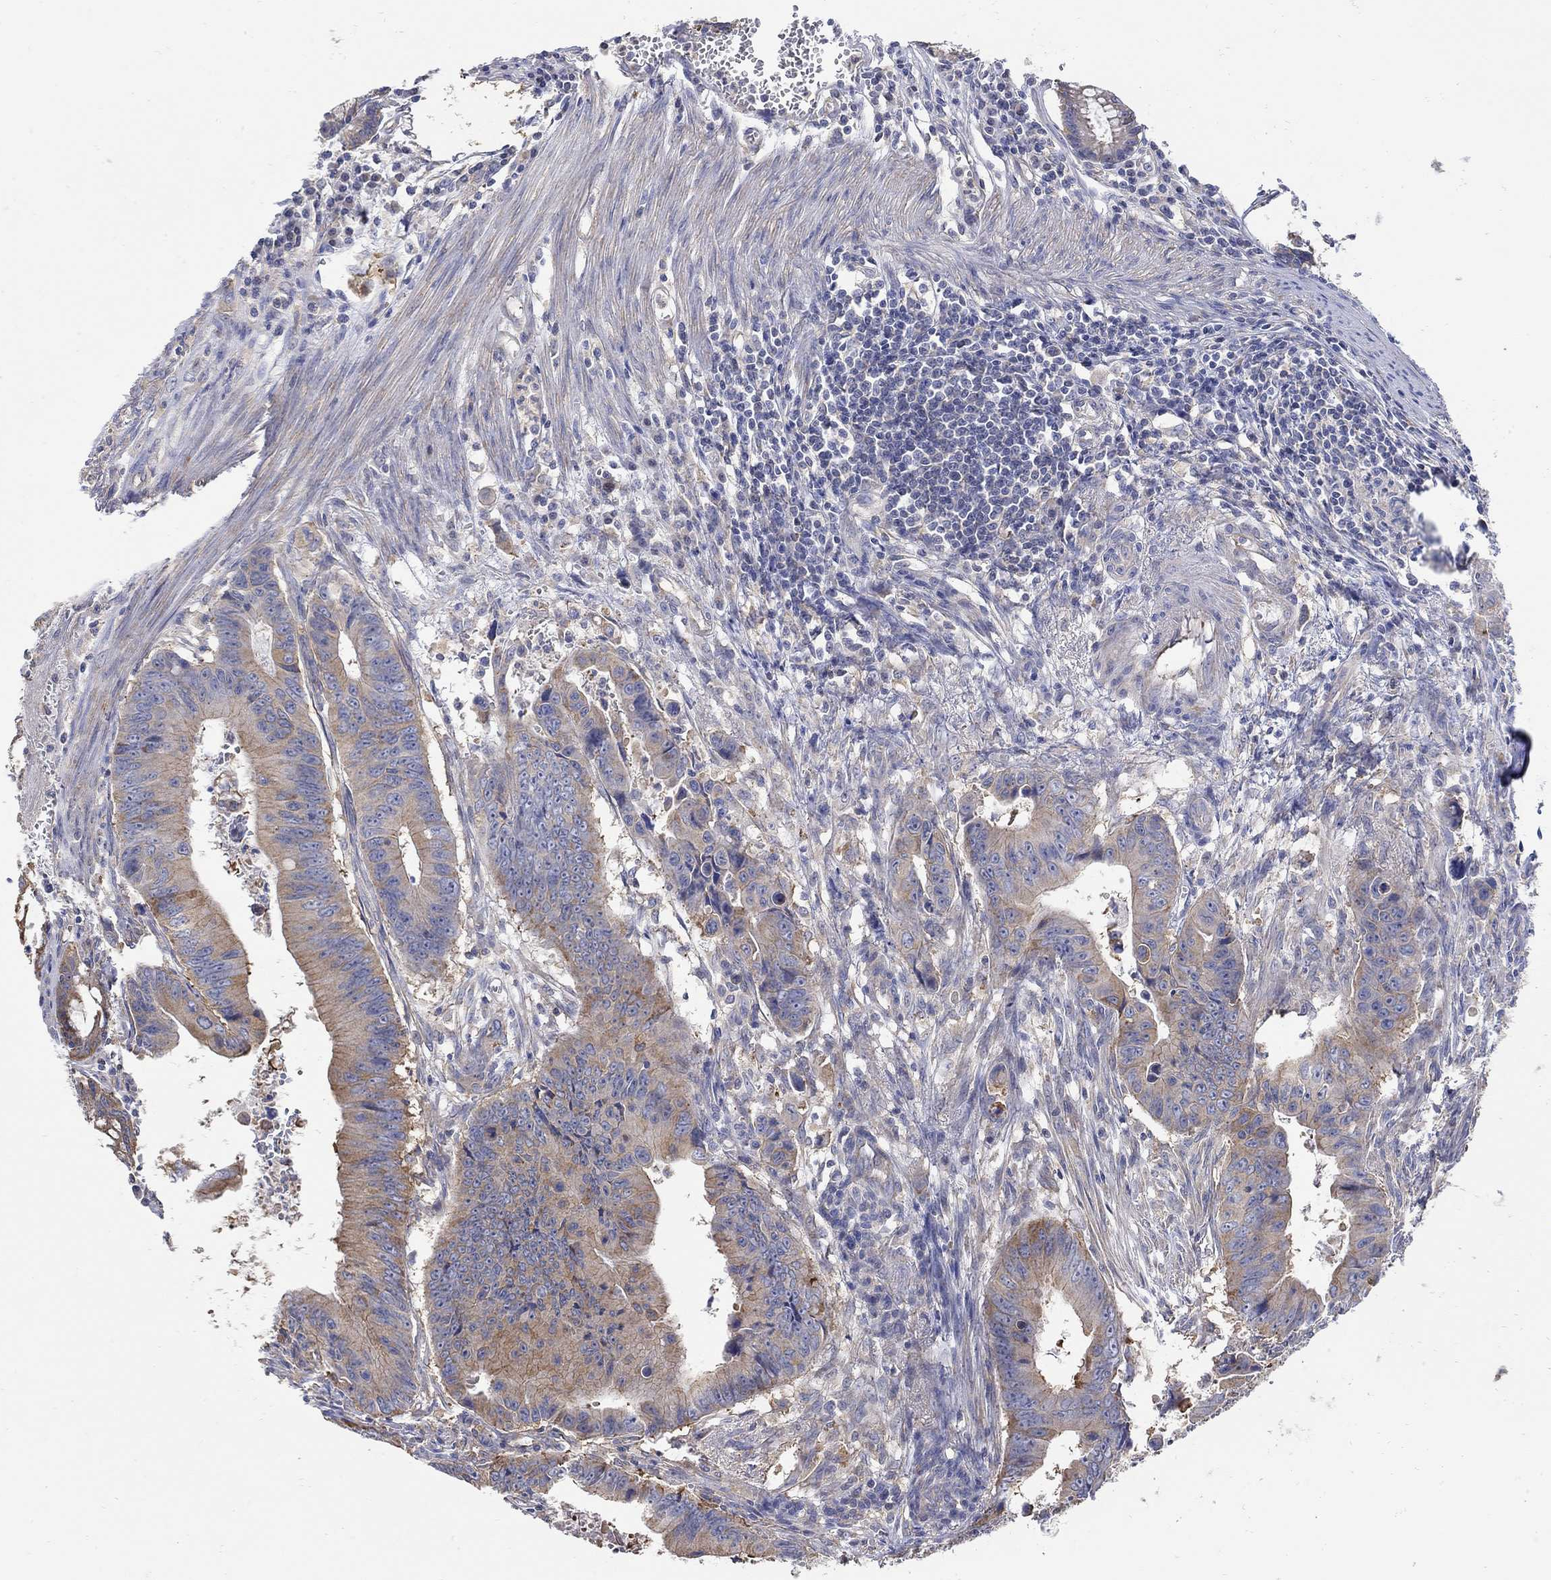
{"staining": {"intensity": "weak", "quantity": "25%-75%", "location": "cytoplasmic/membranous"}, "tissue": "colorectal cancer", "cell_type": "Tumor cells", "image_type": "cancer", "snomed": [{"axis": "morphology", "description": "Adenocarcinoma, NOS"}, {"axis": "topography", "description": "Colon"}], "caption": "Immunohistochemistry of adenocarcinoma (colorectal) exhibits low levels of weak cytoplasmic/membranous staining in approximately 25%-75% of tumor cells.", "gene": "TEKT3", "patient": {"sex": "female", "age": 87}}